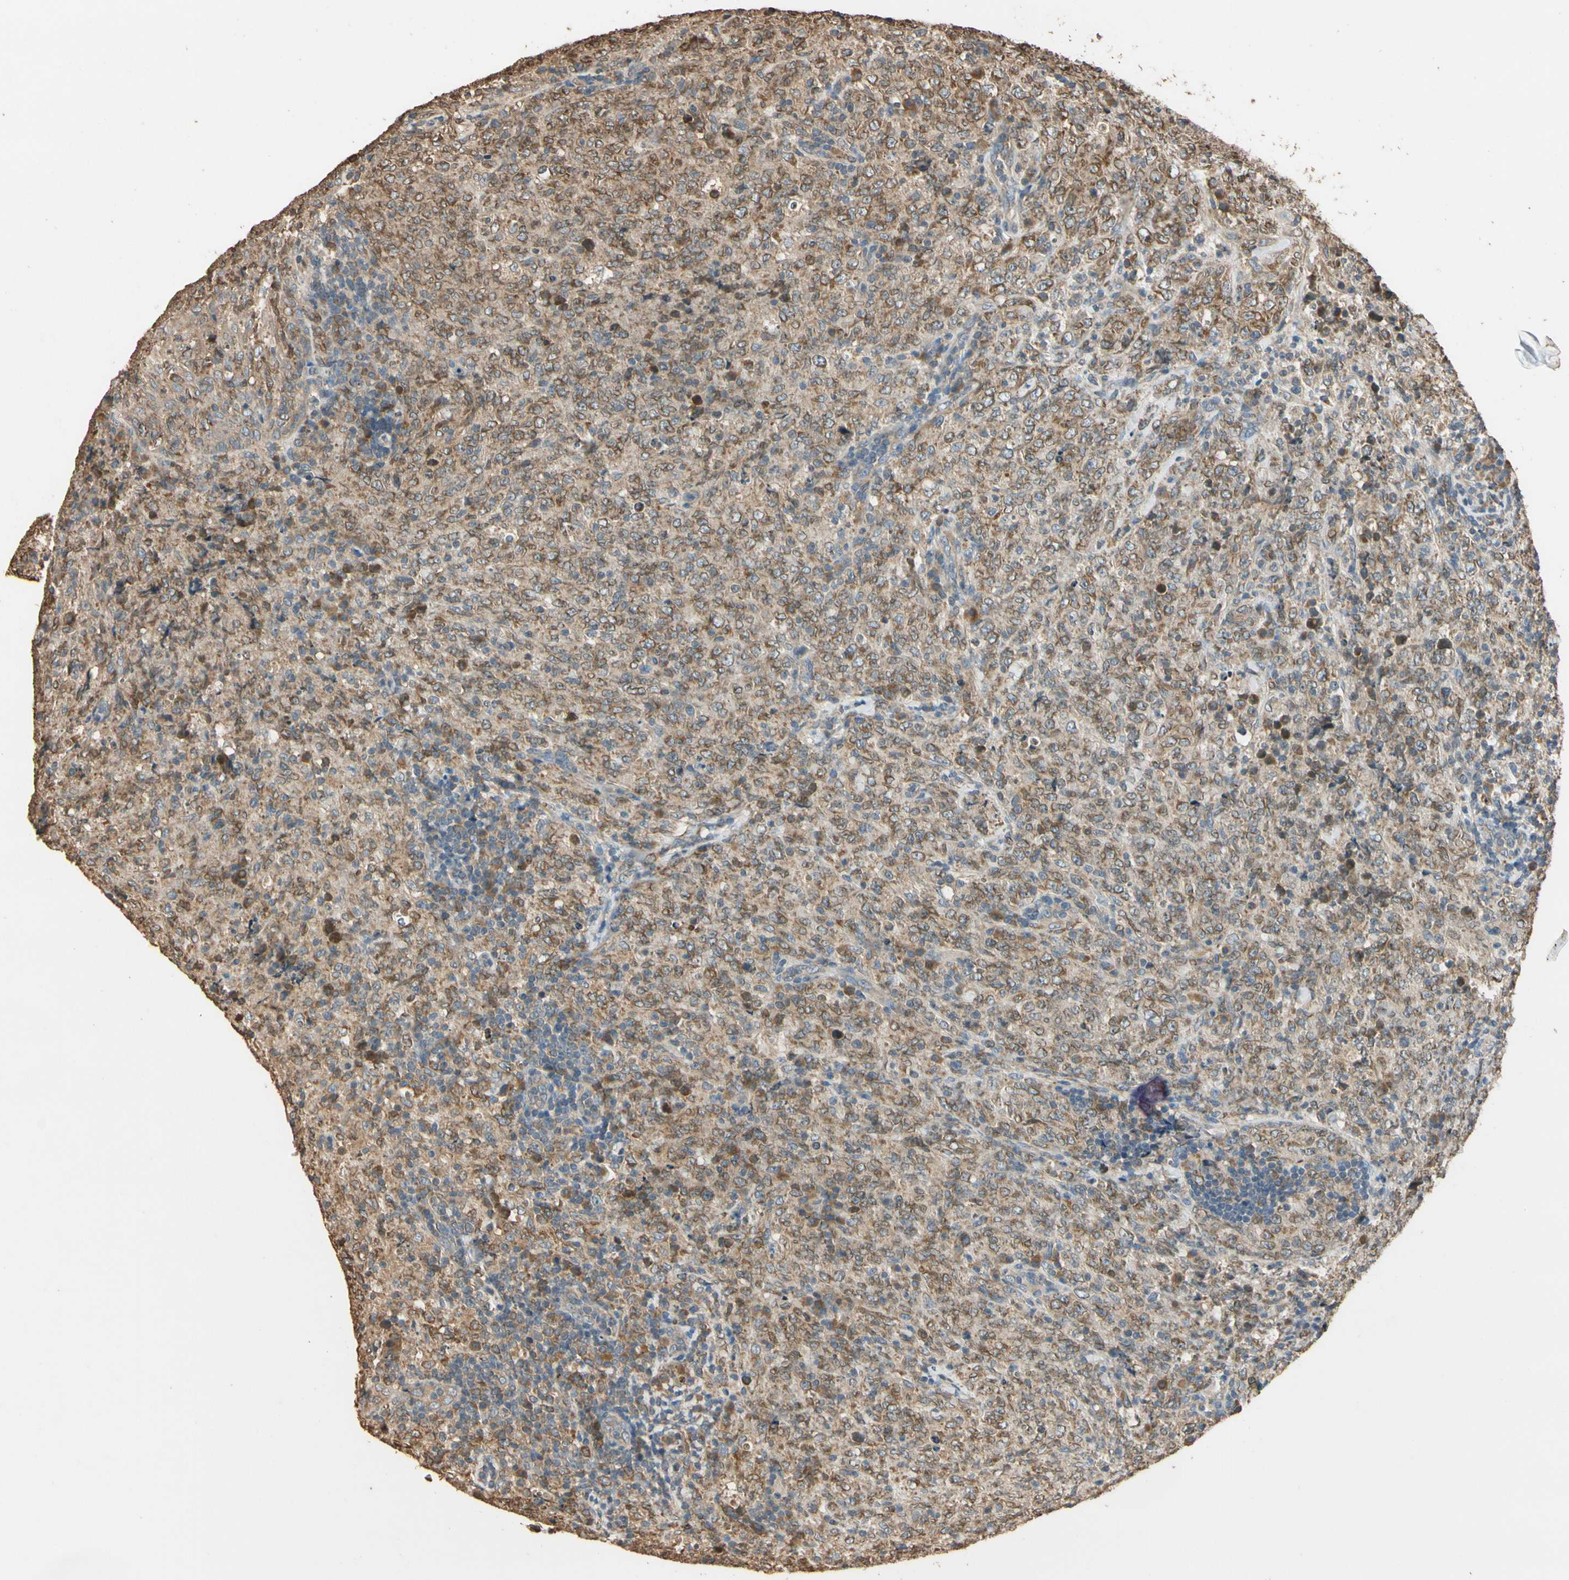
{"staining": {"intensity": "moderate", "quantity": "25%-75%", "location": "cytoplasmic/membranous"}, "tissue": "lymphoma", "cell_type": "Tumor cells", "image_type": "cancer", "snomed": [{"axis": "morphology", "description": "Malignant lymphoma, non-Hodgkin's type, High grade"}, {"axis": "topography", "description": "Tonsil"}], "caption": "This photomicrograph reveals lymphoma stained with immunohistochemistry (IHC) to label a protein in brown. The cytoplasmic/membranous of tumor cells show moderate positivity for the protein. Nuclei are counter-stained blue.", "gene": "STX18", "patient": {"sex": "female", "age": 36}}